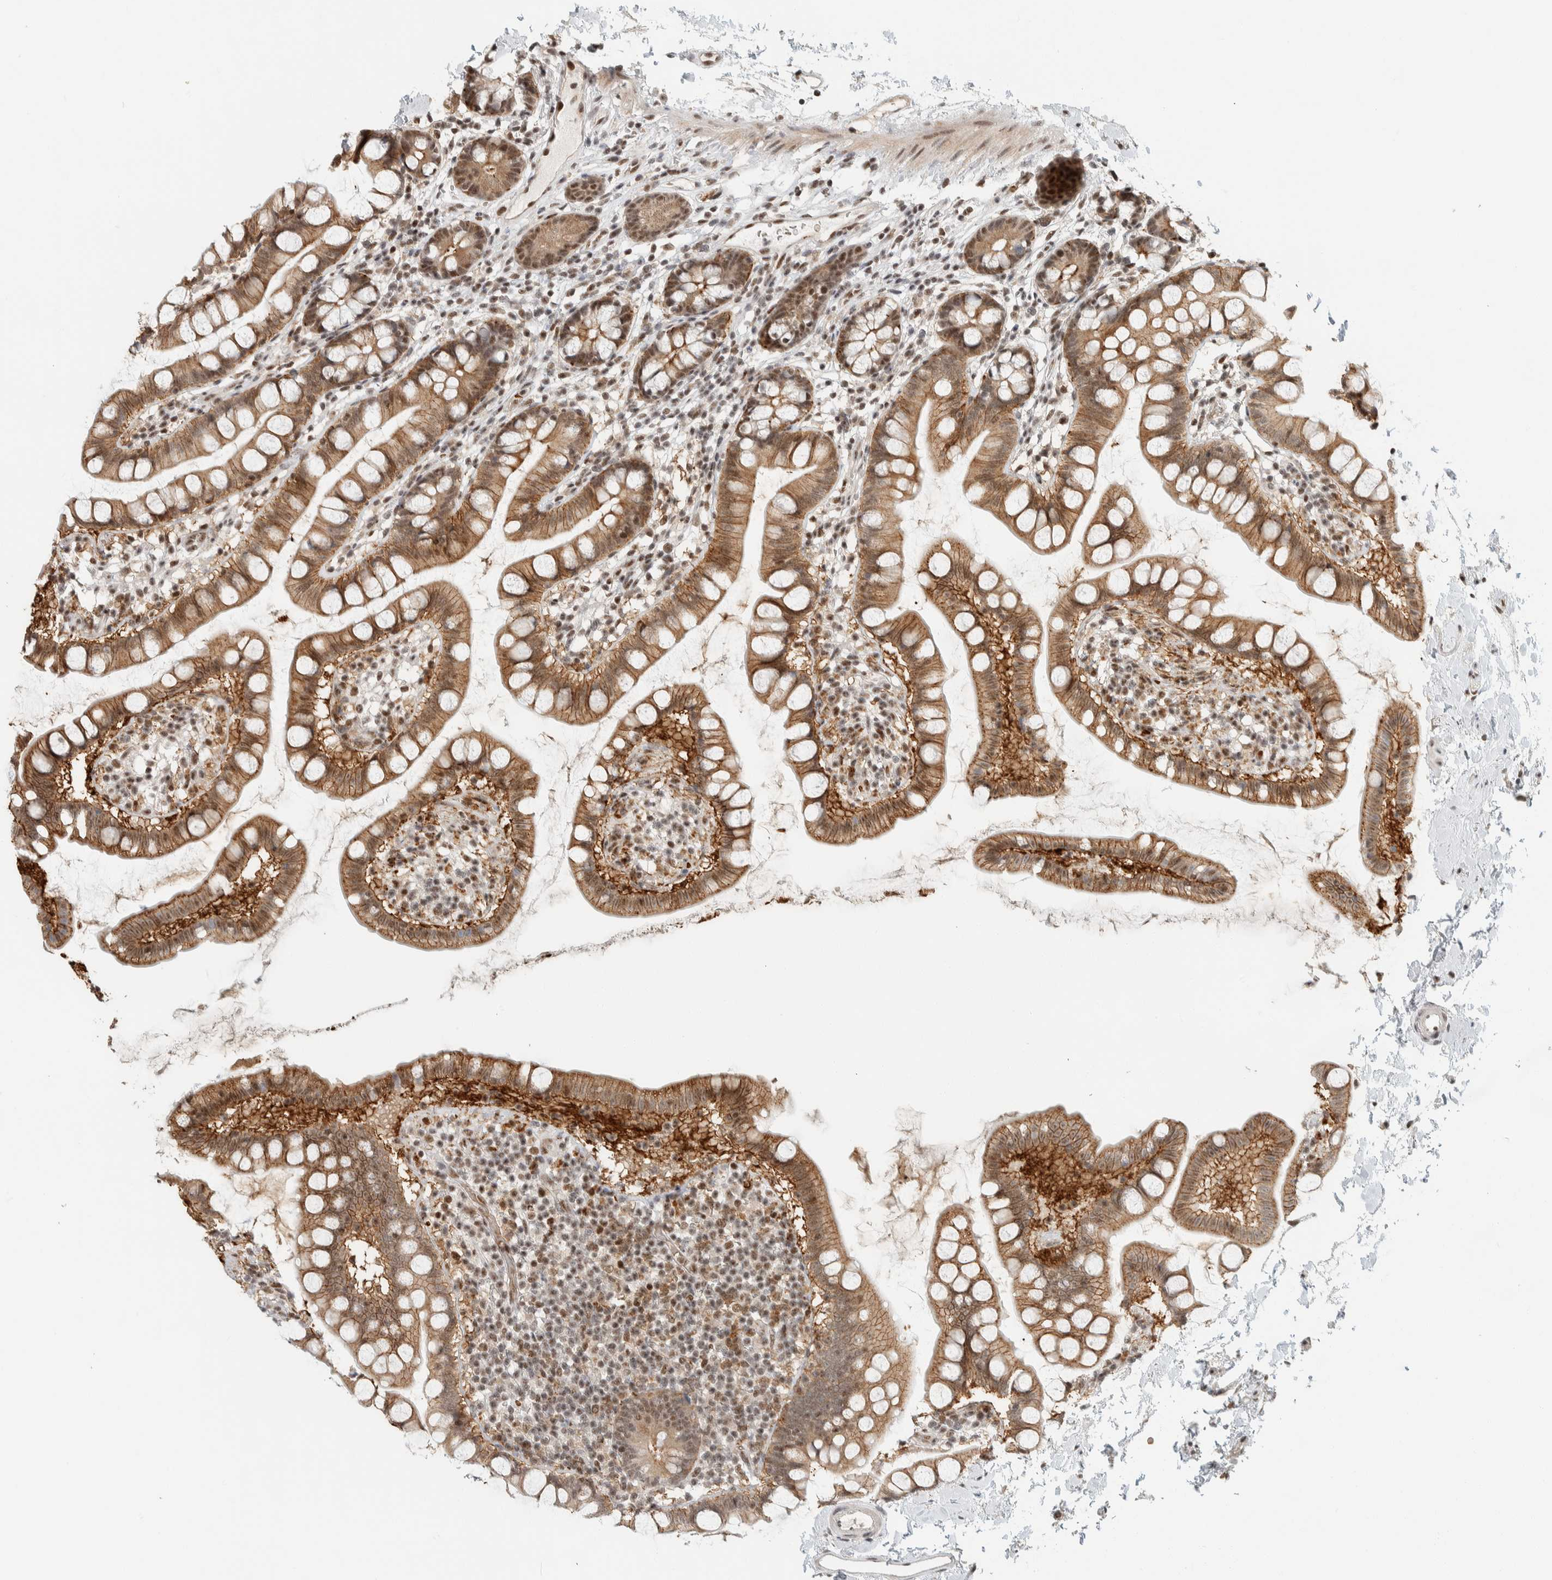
{"staining": {"intensity": "moderate", "quantity": ">75%", "location": "cytoplasmic/membranous,nuclear"}, "tissue": "small intestine", "cell_type": "Glandular cells", "image_type": "normal", "snomed": [{"axis": "morphology", "description": "Normal tissue, NOS"}, {"axis": "topography", "description": "Small intestine"}], "caption": "Moderate cytoplasmic/membranous,nuclear protein expression is seen in about >75% of glandular cells in small intestine.", "gene": "ZBTB2", "patient": {"sex": "female", "age": 84}}